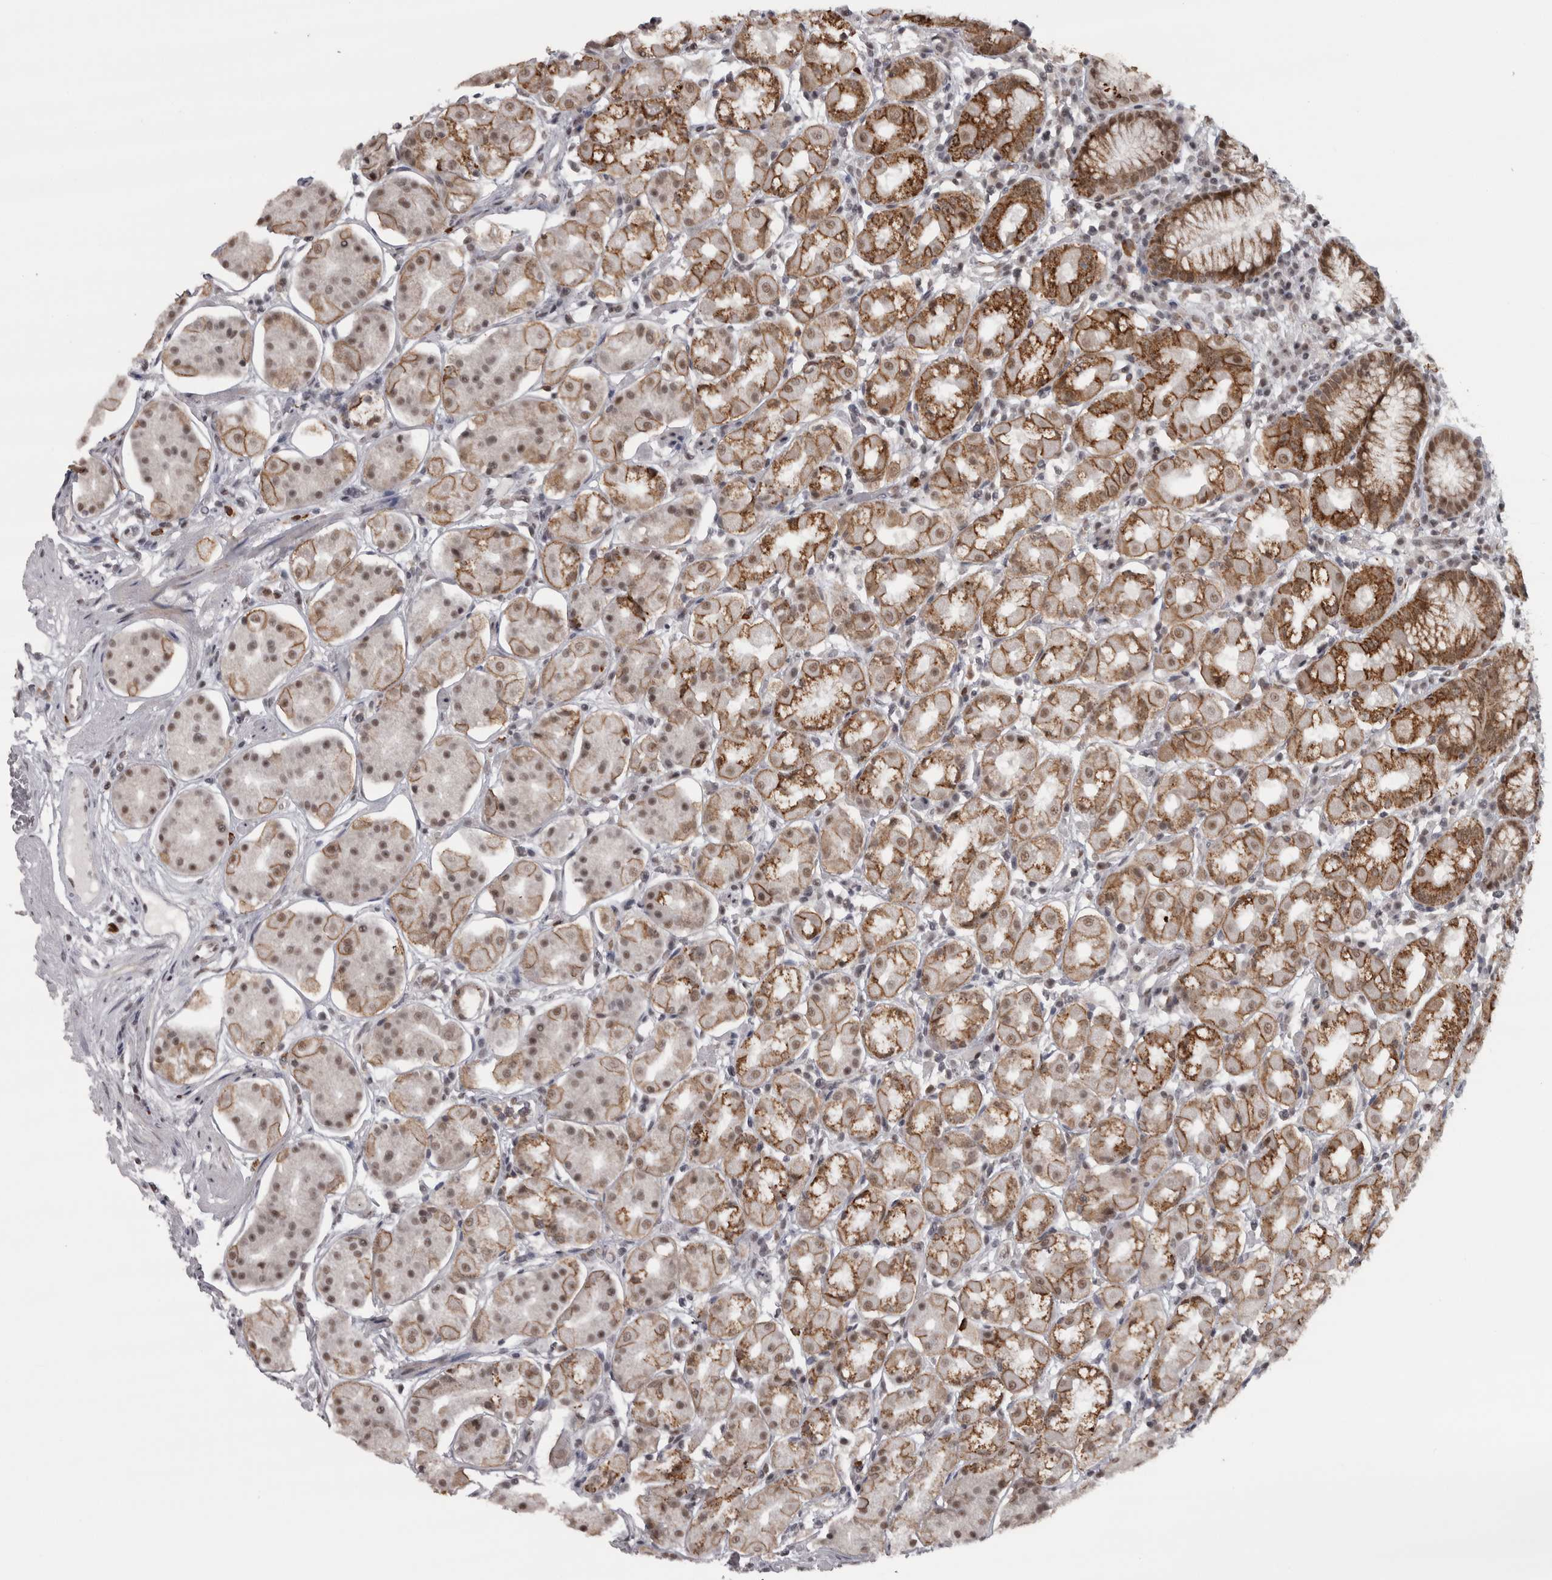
{"staining": {"intensity": "moderate", "quantity": ">75%", "location": "cytoplasmic/membranous,nuclear"}, "tissue": "stomach", "cell_type": "Glandular cells", "image_type": "normal", "snomed": [{"axis": "morphology", "description": "Normal tissue, NOS"}, {"axis": "topography", "description": "Stomach"}, {"axis": "topography", "description": "Stomach, lower"}], "caption": "An image of stomach stained for a protein displays moderate cytoplasmic/membranous,nuclear brown staining in glandular cells. The protein of interest is shown in brown color, while the nuclei are stained blue.", "gene": "MICU3", "patient": {"sex": "female", "age": 56}}